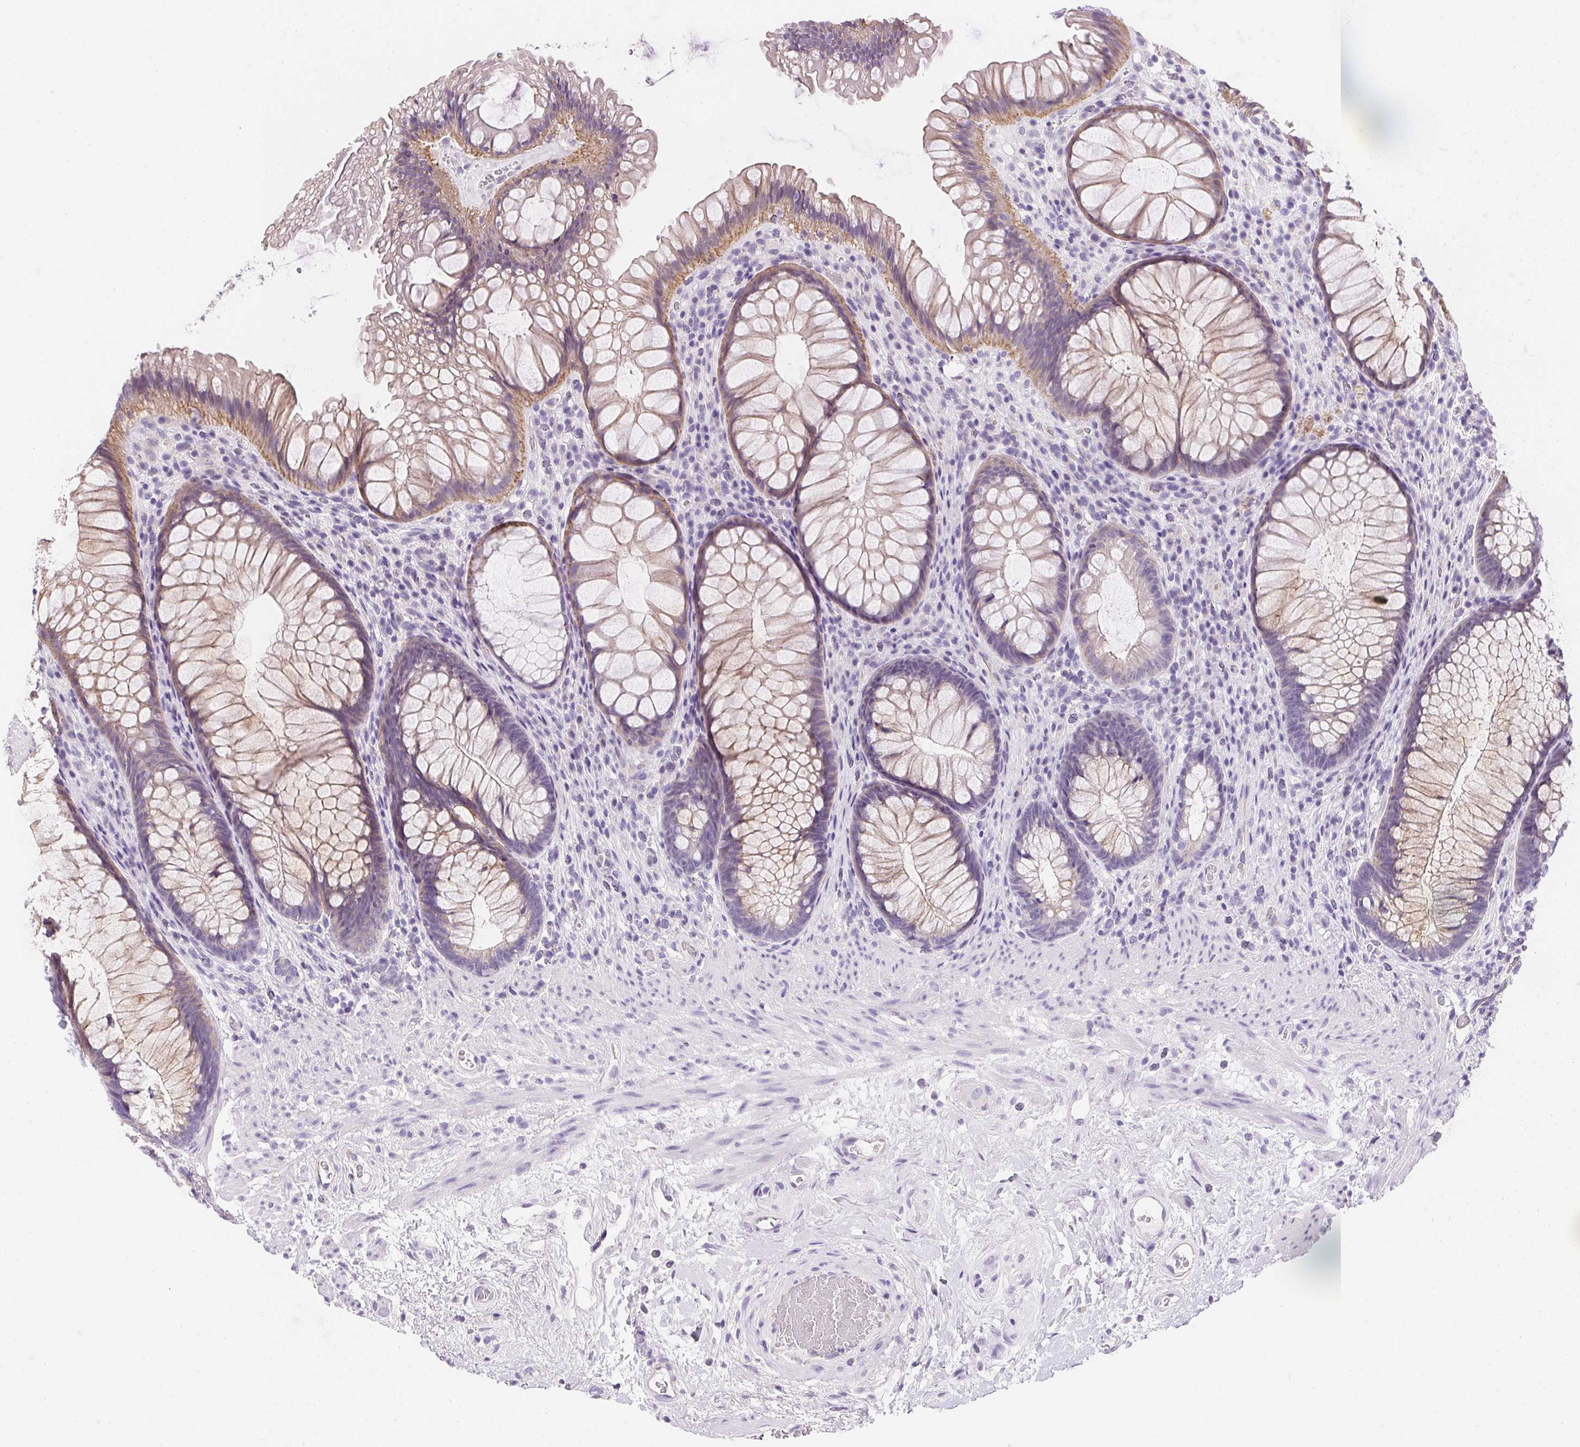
{"staining": {"intensity": "weak", "quantity": "25%-75%", "location": "cytoplasmic/membranous"}, "tissue": "rectum", "cell_type": "Glandular cells", "image_type": "normal", "snomed": [{"axis": "morphology", "description": "Normal tissue, NOS"}, {"axis": "topography", "description": "Smooth muscle"}, {"axis": "topography", "description": "Rectum"}], "caption": "Immunohistochemistry staining of benign rectum, which displays low levels of weak cytoplasmic/membranous positivity in approximately 25%-75% of glandular cells indicating weak cytoplasmic/membranous protein staining. The staining was performed using DAB (3,3'-diaminobenzidine) (brown) for protein detection and nuclei were counterstained in hematoxylin (blue).", "gene": "AQP5", "patient": {"sex": "male", "age": 53}}